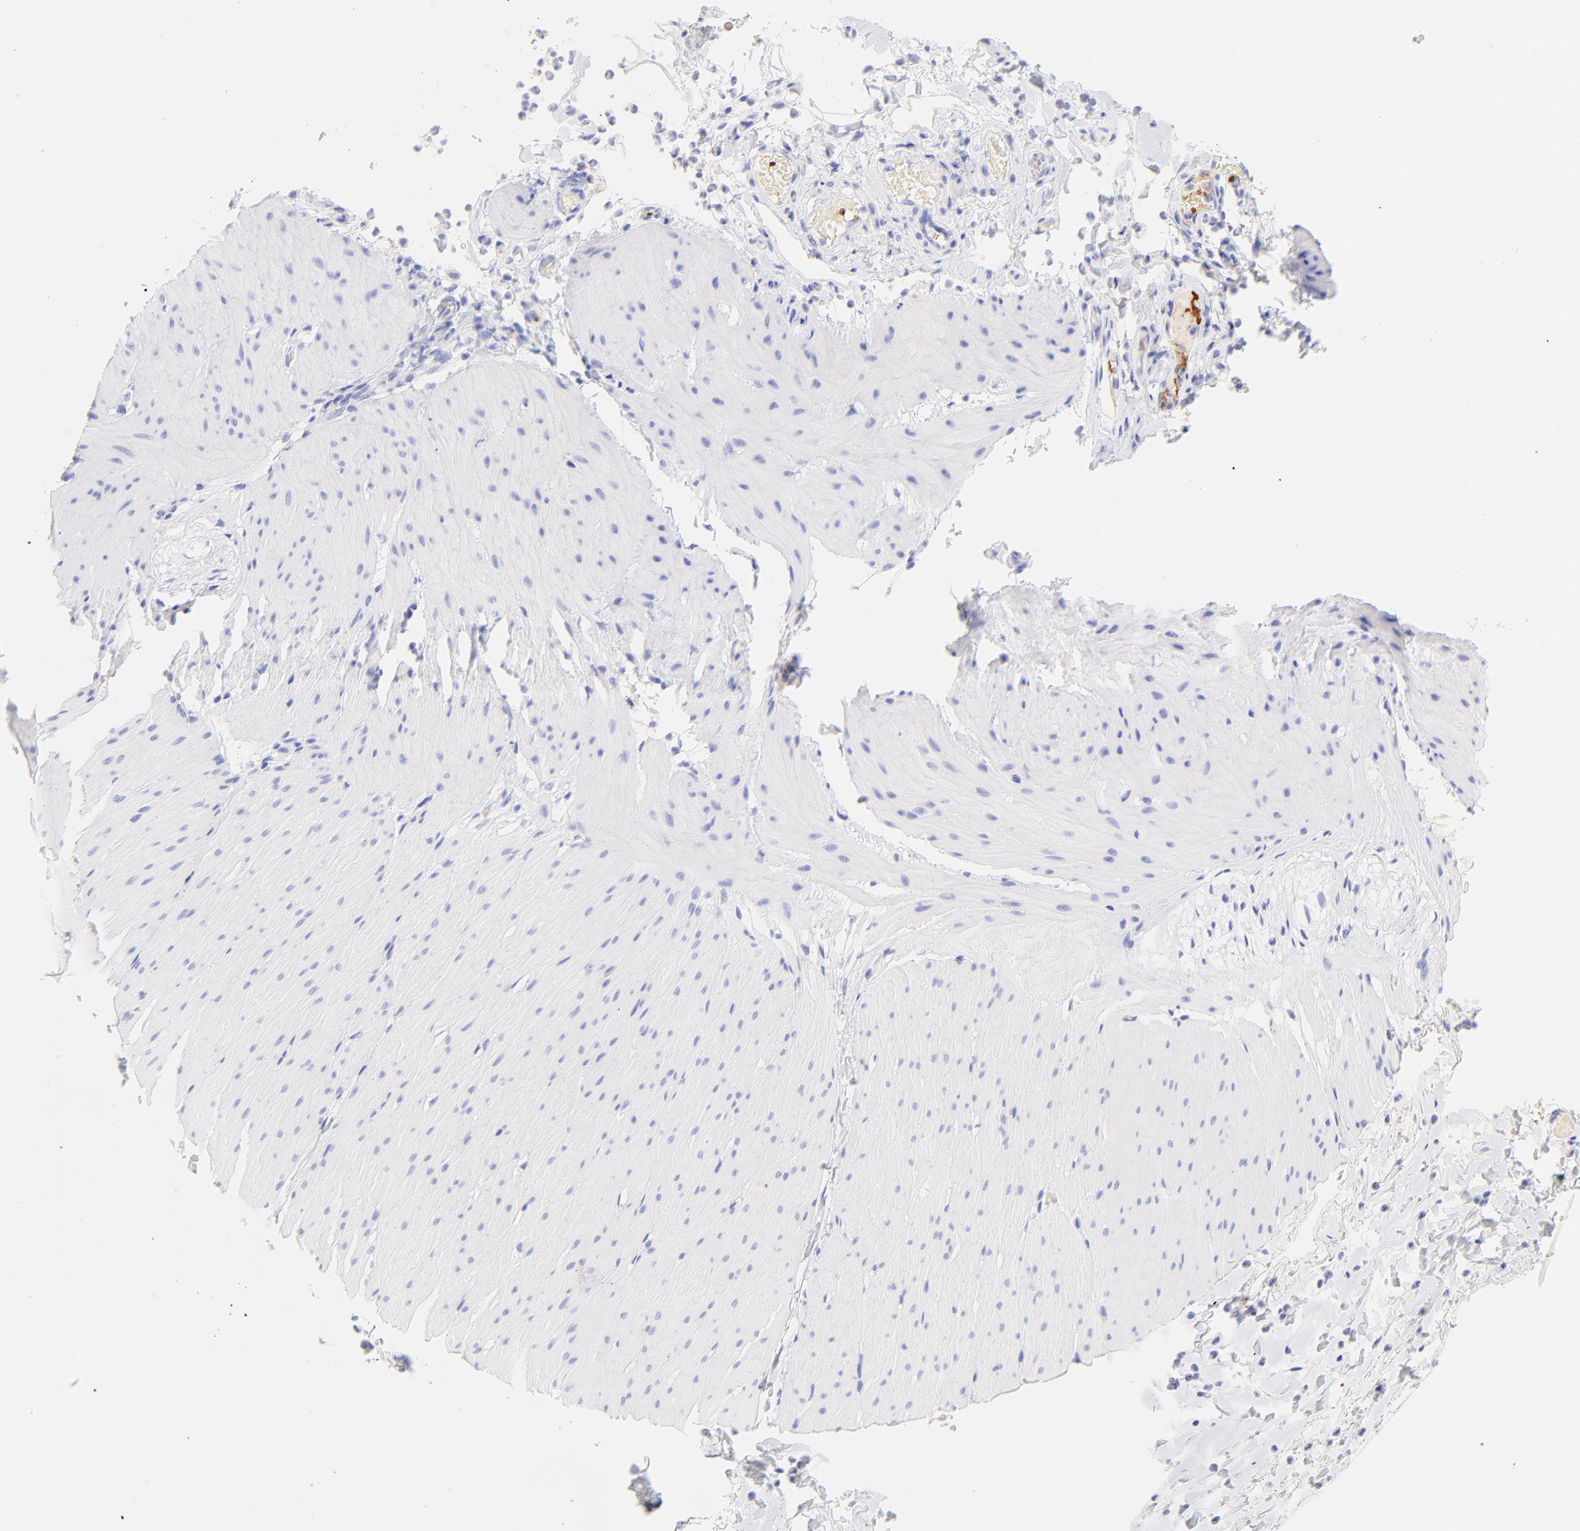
{"staining": {"intensity": "negative", "quantity": "none", "location": "none"}, "tissue": "smooth muscle", "cell_type": "Smooth muscle cells", "image_type": "normal", "snomed": [{"axis": "morphology", "description": "Normal tissue, NOS"}, {"axis": "topography", "description": "Smooth muscle"}, {"axis": "topography", "description": "Colon"}], "caption": "Protein analysis of unremarkable smooth muscle reveals no significant expression in smooth muscle cells.", "gene": "FRMPD3", "patient": {"sex": "male", "age": 67}}